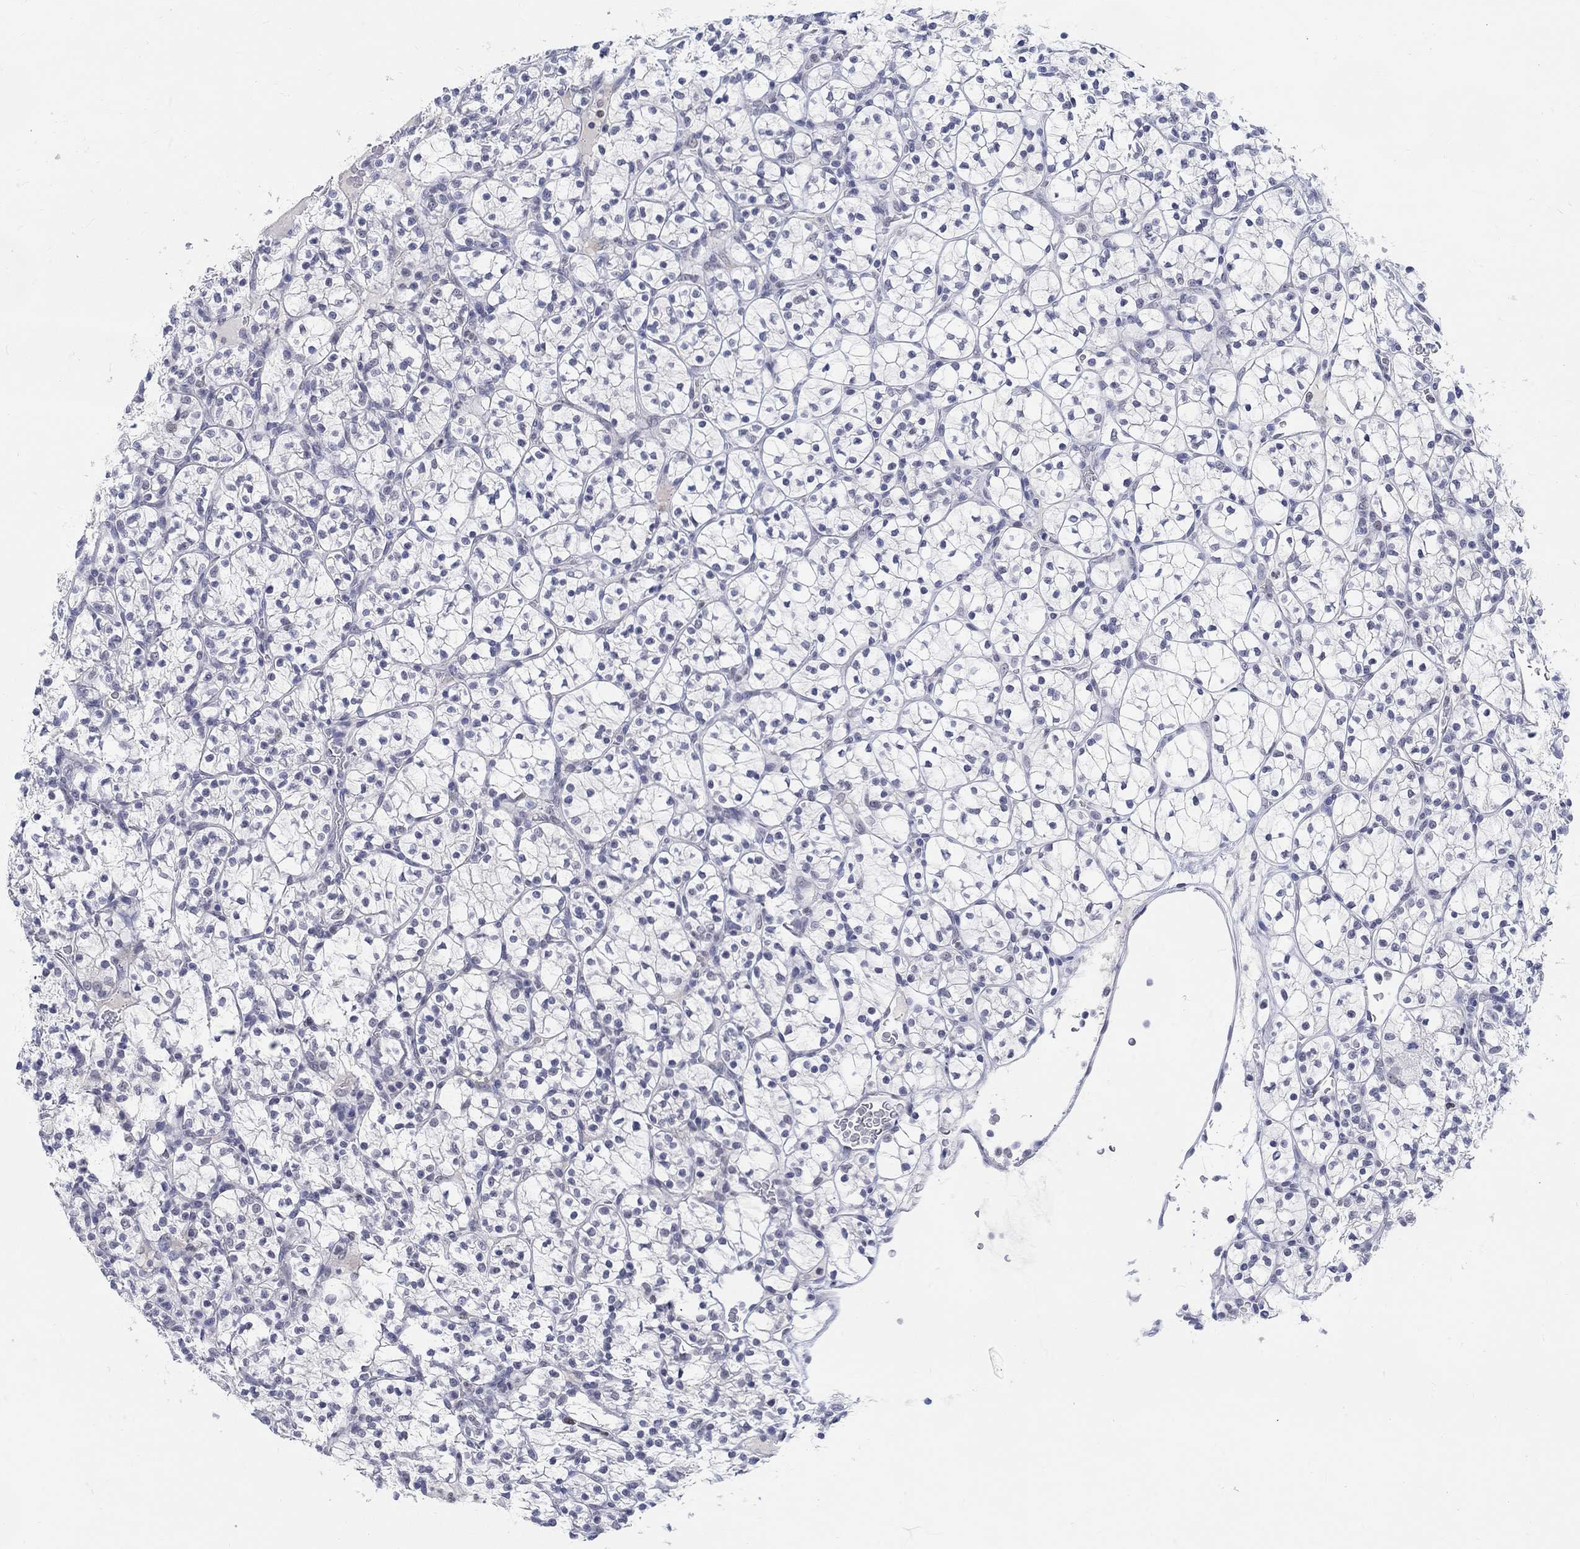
{"staining": {"intensity": "negative", "quantity": "none", "location": "none"}, "tissue": "renal cancer", "cell_type": "Tumor cells", "image_type": "cancer", "snomed": [{"axis": "morphology", "description": "Adenocarcinoma, NOS"}, {"axis": "topography", "description": "Kidney"}], "caption": "An IHC histopathology image of renal cancer is shown. There is no staining in tumor cells of renal cancer. (Brightfield microscopy of DAB (3,3'-diaminobenzidine) IHC at high magnification).", "gene": "ANKS1B", "patient": {"sex": "female", "age": 89}}